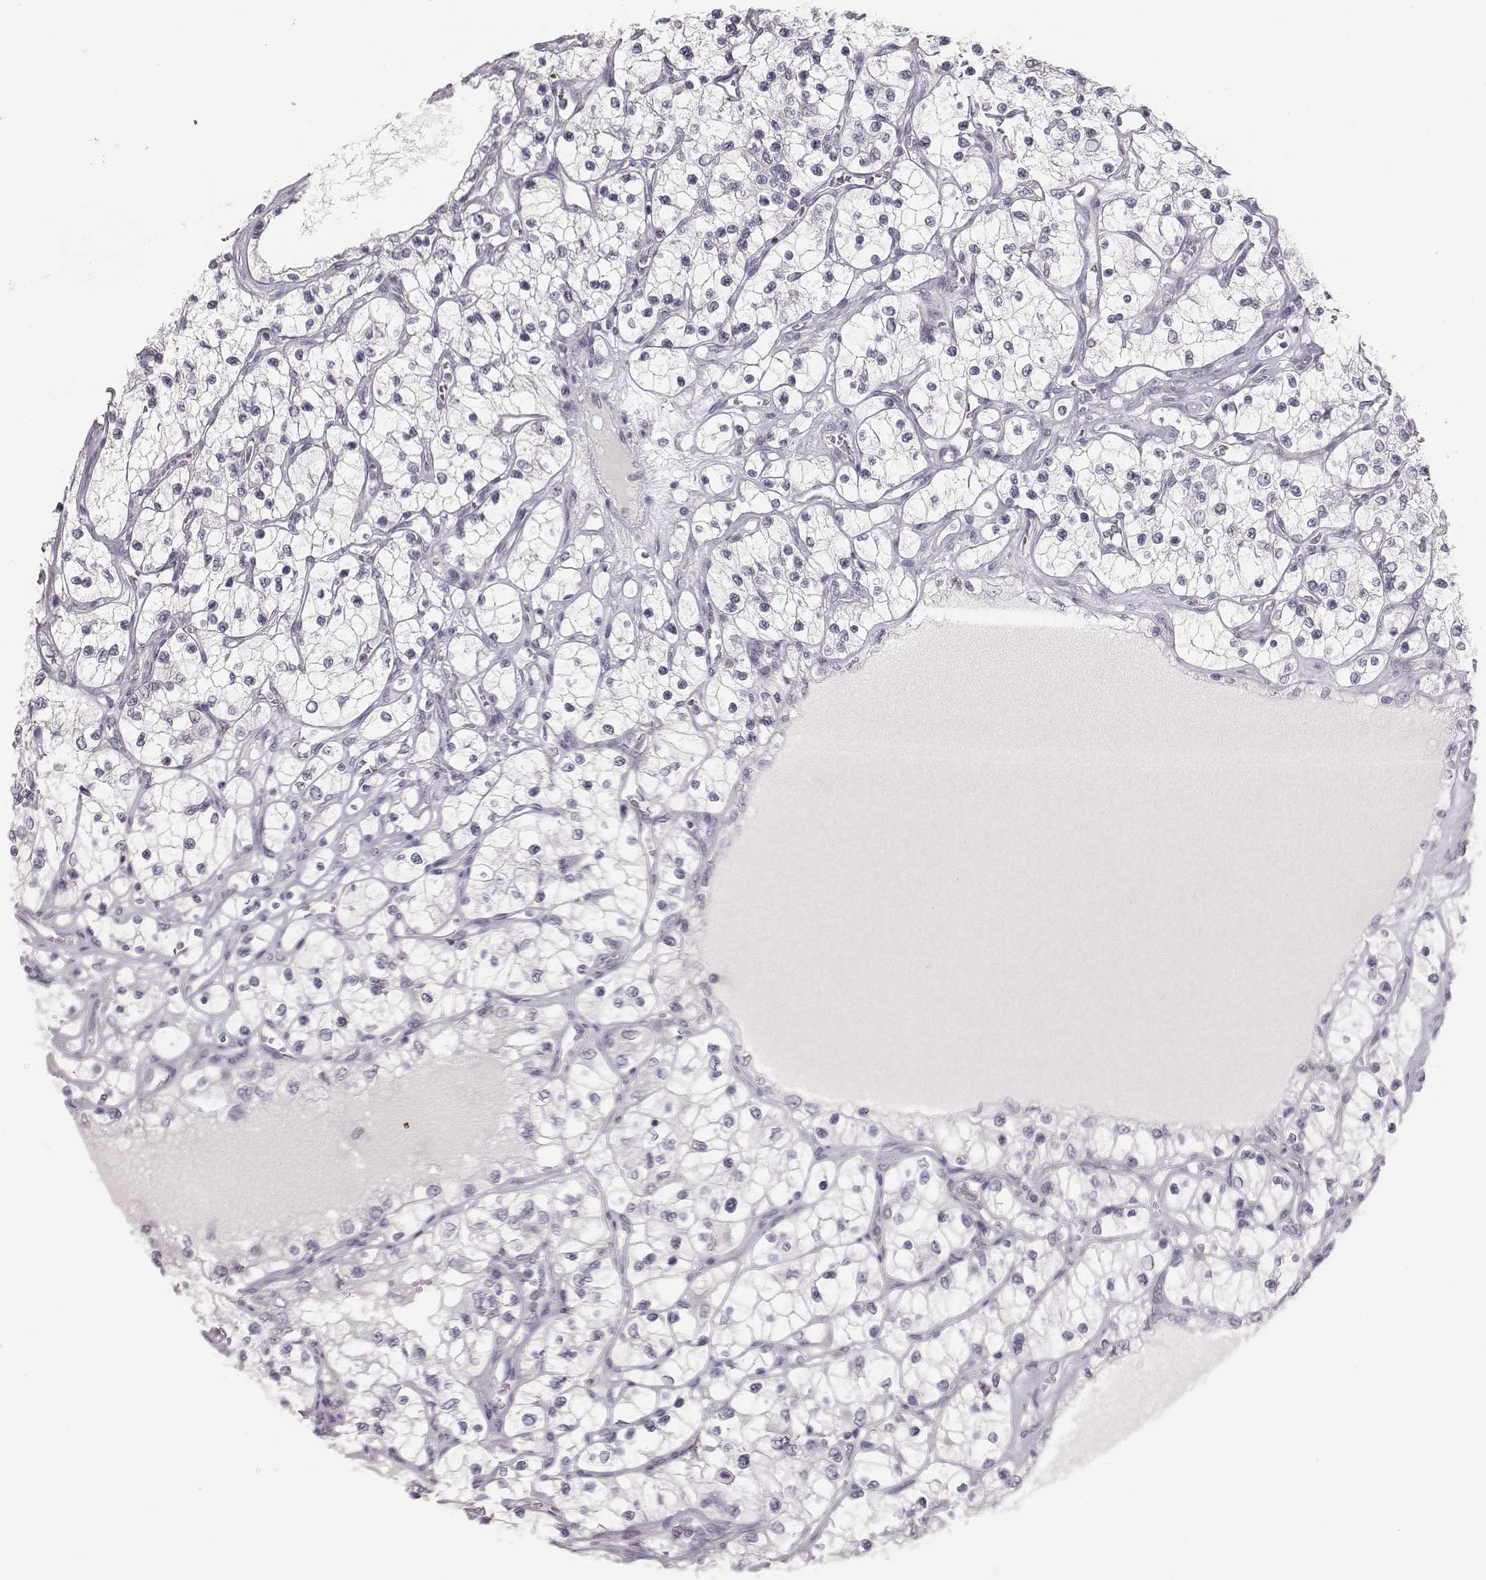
{"staining": {"intensity": "negative", "quantity": "none", "location": "none"}, "tissue": "renal cancer", "cell_type": "Tumor cells", "image_type": "cancer", "snomed": [{"axis": "morphology", "description": "Adenocarcinoma, NOS"}, {"axis": "topography", "description": "Kidney"}], "caption": "This is a histopathology image of immunohistochemistry staining of renal cancer (adenocarcinoma), which shows no staining in tumor cells.", "gene": "NIFK", "patient": {"sex": "female", "age": 69}}